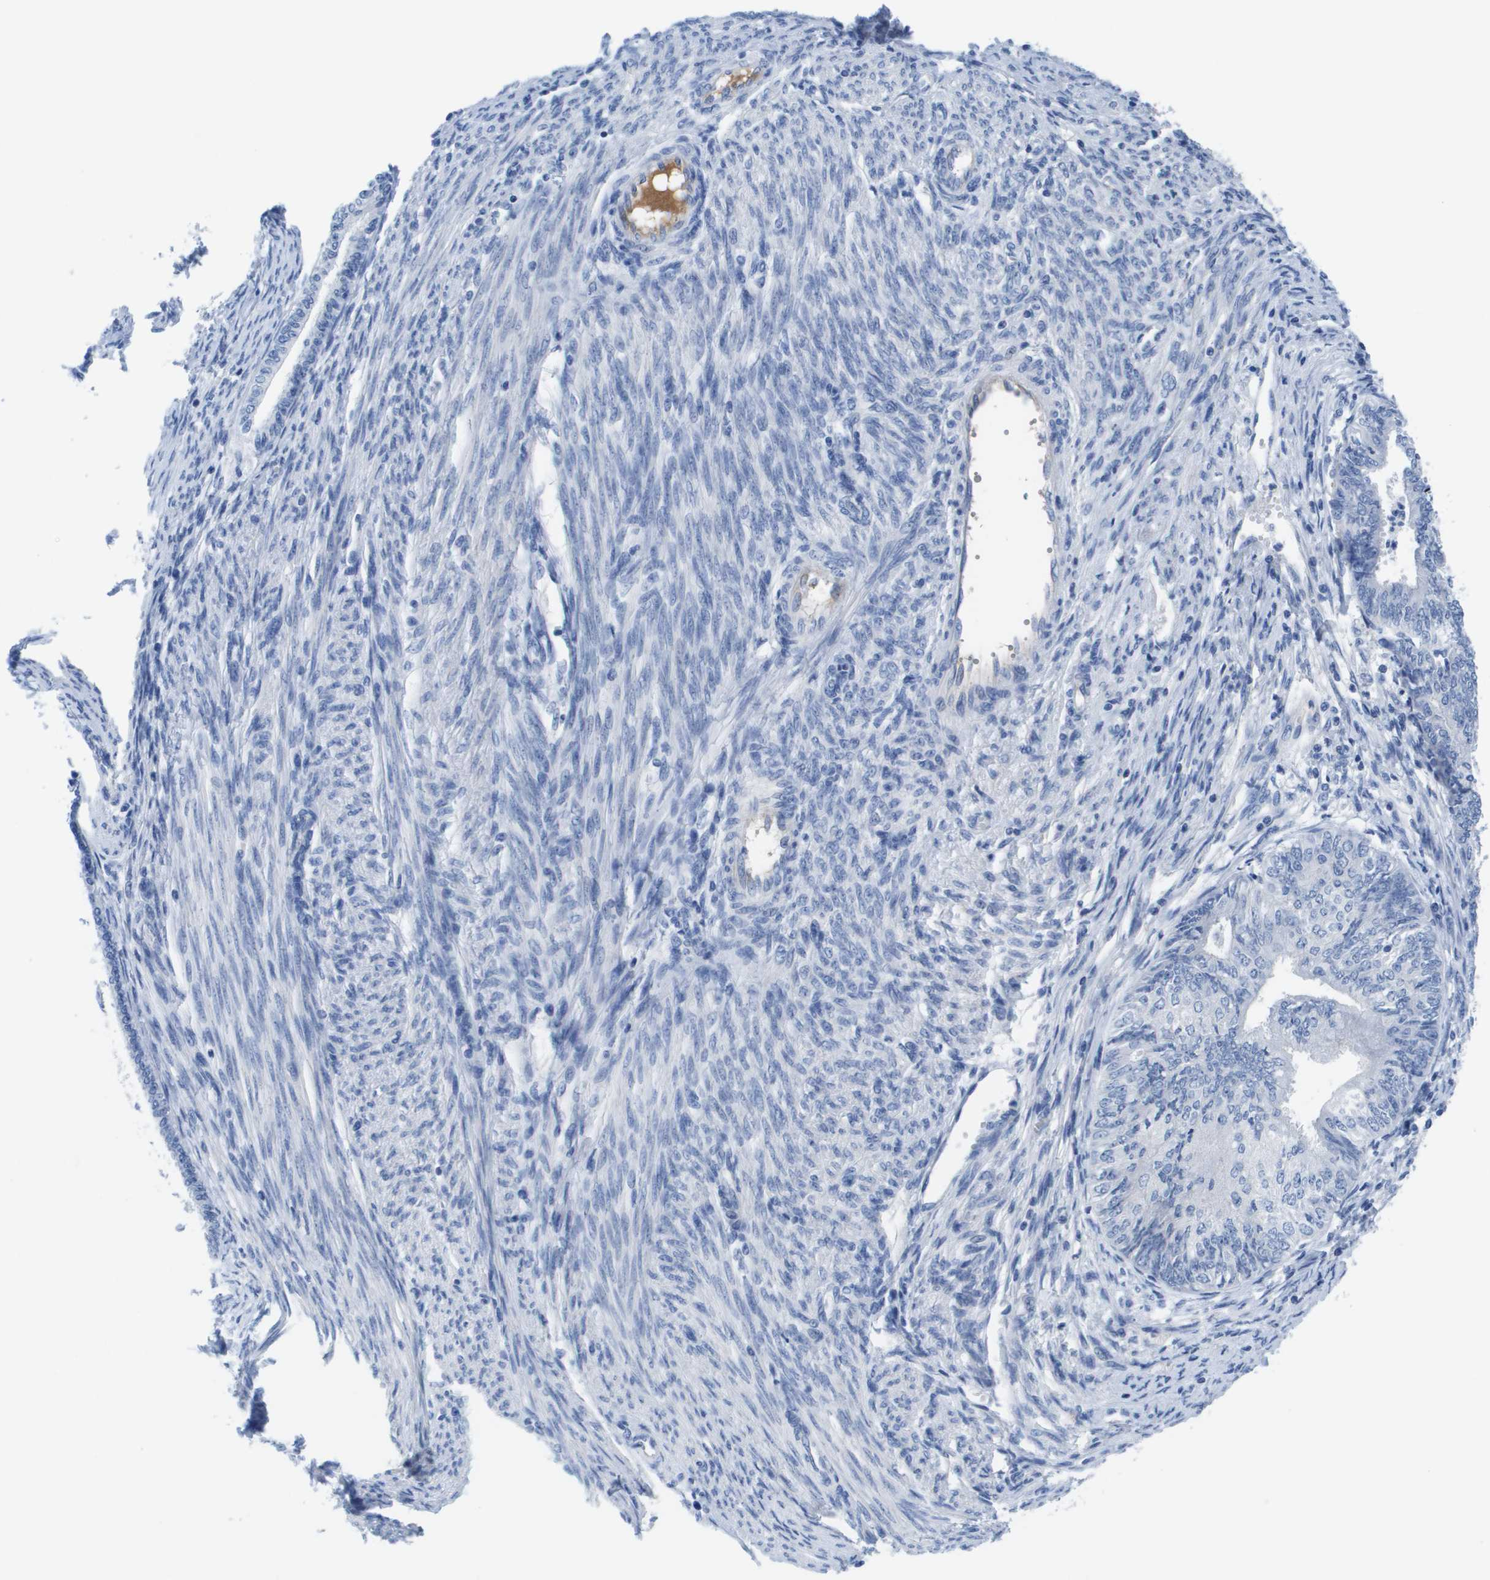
{"staining": {"intensity": "negative", "quantity": "none", "location": "none"}, "tissue": "endometrial cancer", "cell_type": "Tumor cells", "image_type": "cancer", "snomed": [{"axis": "morphology", "description": "Adenocarcinoma, NOS"}, {"axis": "topography", "description": "Endometrium"}], "caption": "A high-resolution image shows IHC staining of adenocarcinoma (endometrial), which shows no significant staining in tumor cells.", "gene": "APOA1", "patient": {"sex": "female", "age": 58}}